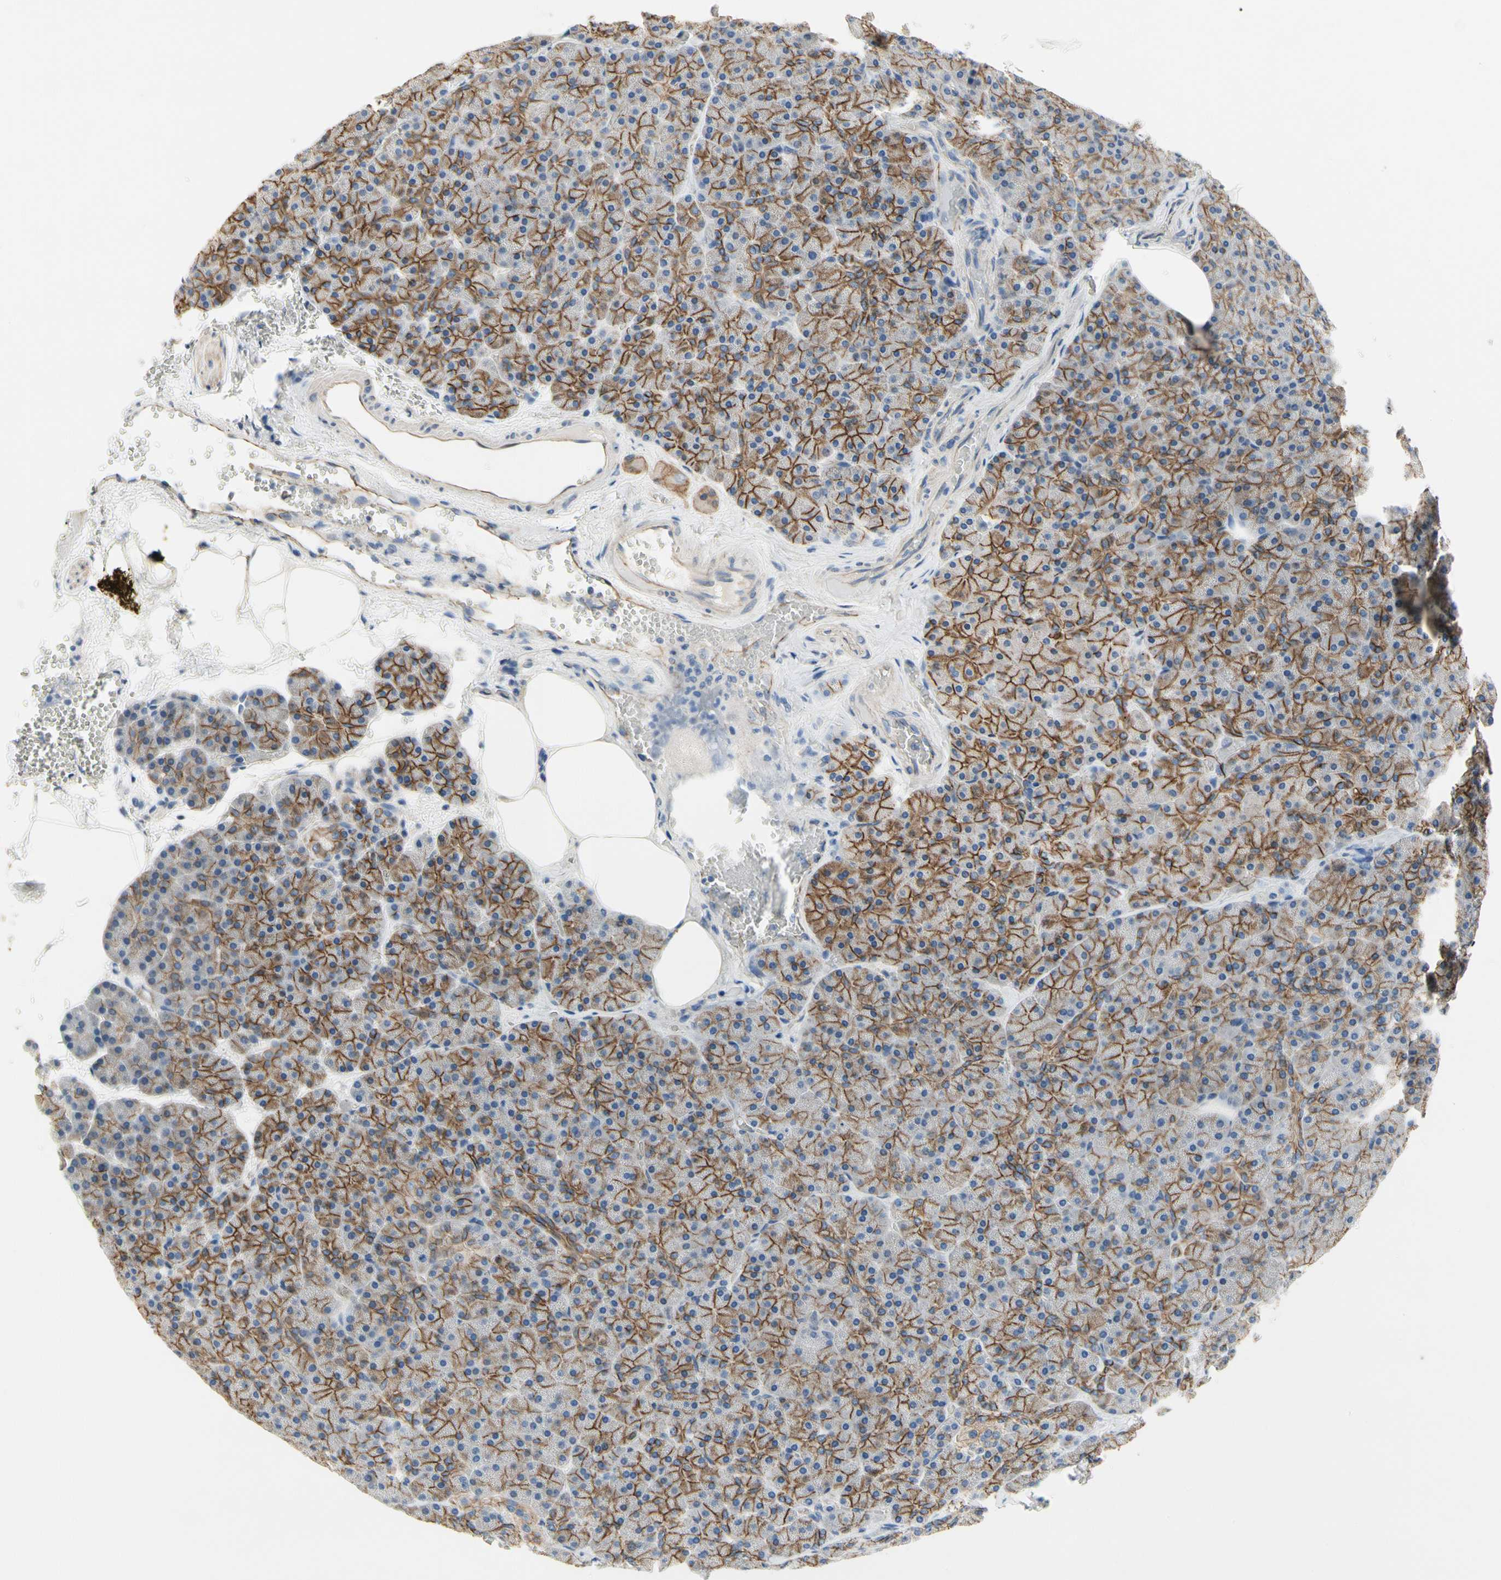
{"staining": {"intensity": "moderate", "quantity": "25%-75%", "location": "cytoplasmic/membranous"}, "tissue": "pancreas", "cell_type": "Exocrine glandular cells", "image_type": "normal", "snomed": [{"axis": "morphology", "description": "Normal tissue, NOS"}, {"axis": "topography", "description": "Pancreas"}], "caption": "Brown immunohistochemical staining in benign human pancreas demonstrates moderate cytoplasmic/membranous expression in approximately 25%-75% of exocrine glandular cells. The staining is performed using DAB brown chromogen to label protein expression. The nuclei are counter-stained blue using hematoxylin.", "gene": "LGR6", "patient": {"sex": "female", "age": 35}}